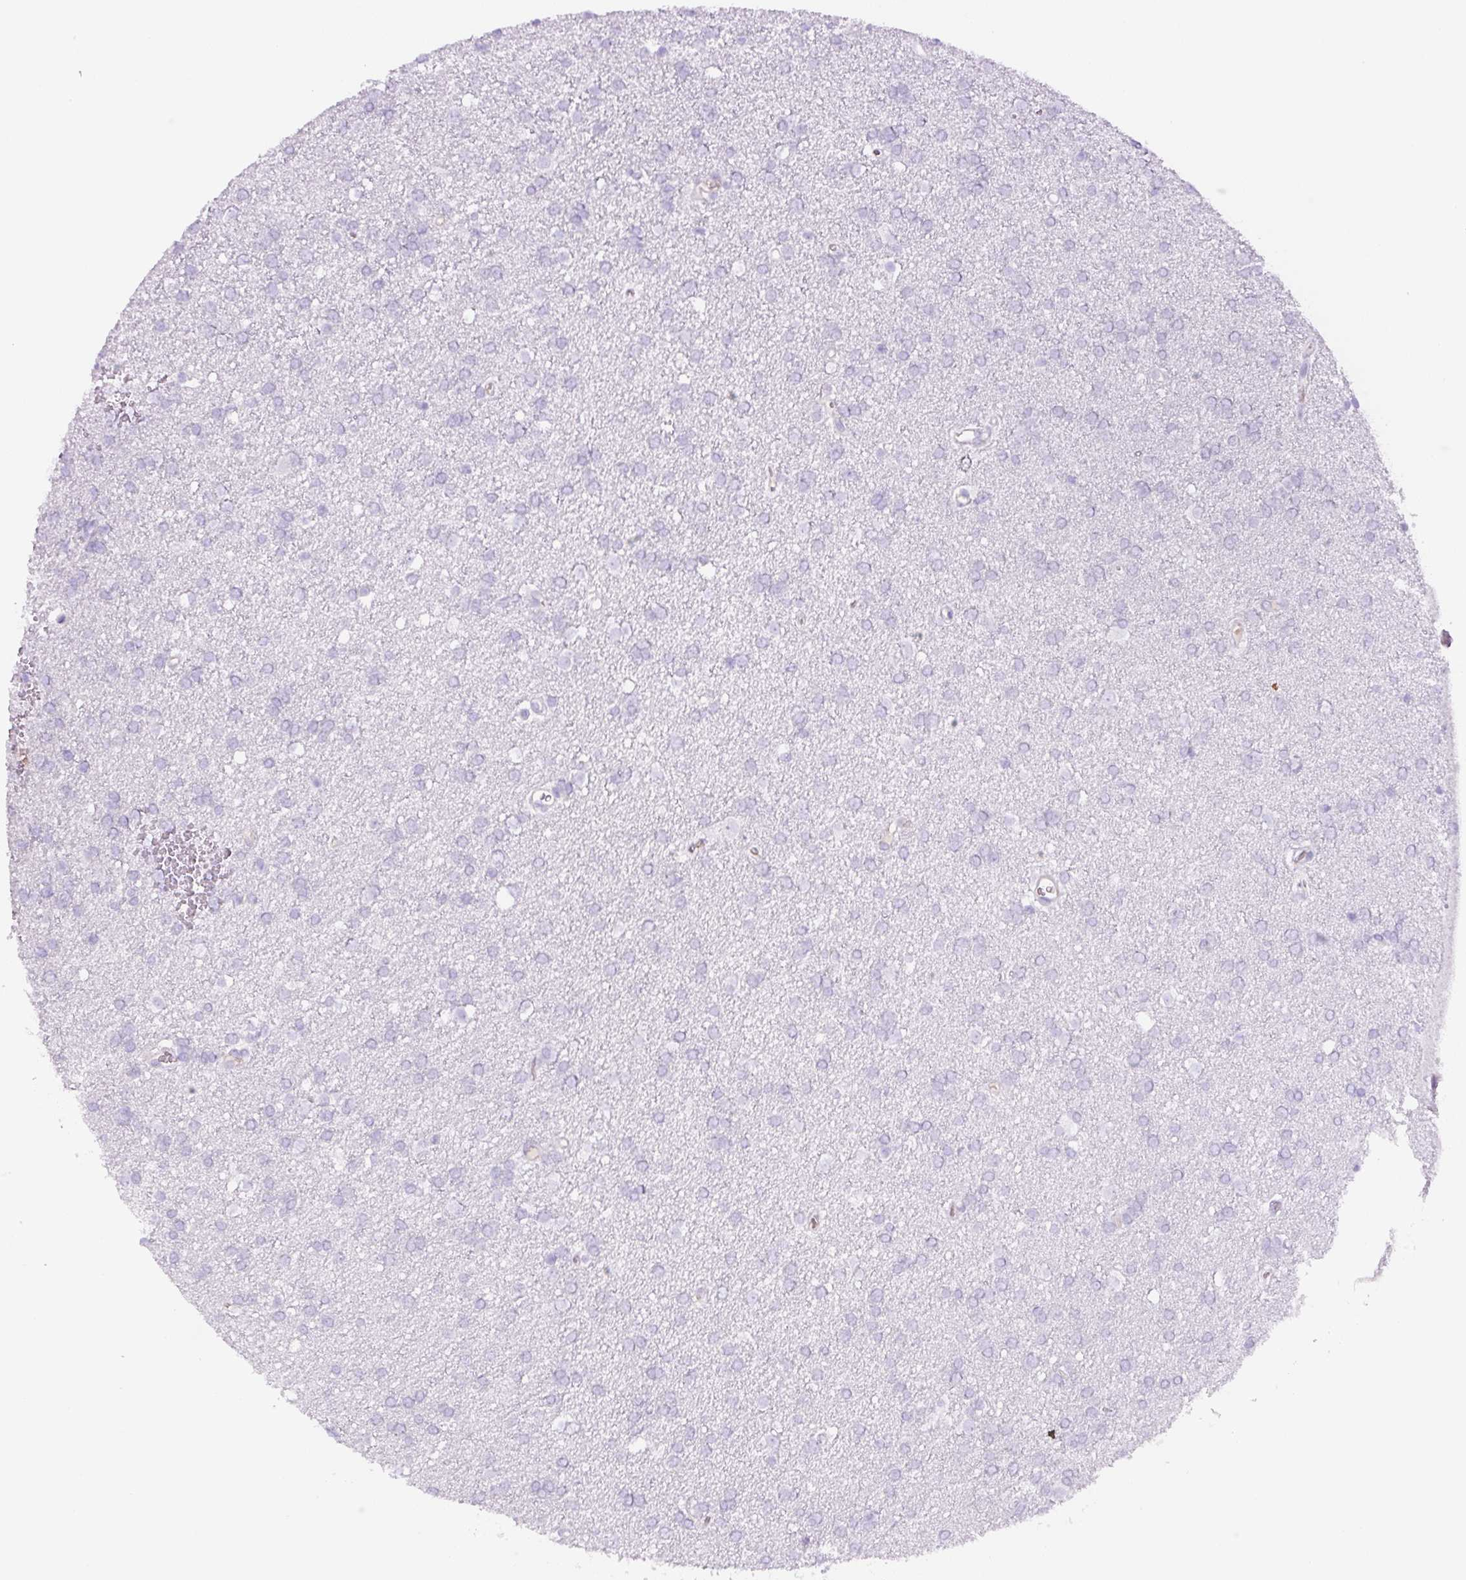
{"staining": {"intensity": "negative", "quantity": "none", "location": "none"}, "tissue": "glioma", "cell_type": "Tumor cells", "image_type": "cancer", "snomed": [{"axis": "morphology", "description": "Glioma, malignant, Low grade"}, {"axis": "topography", "description": "Brain"}], "caption": "Photomicrograph shows no significant protein expression in tumor cells of glioma.", "gene": "RSPO4", "patient": {"sex": "female", "age": 34}}